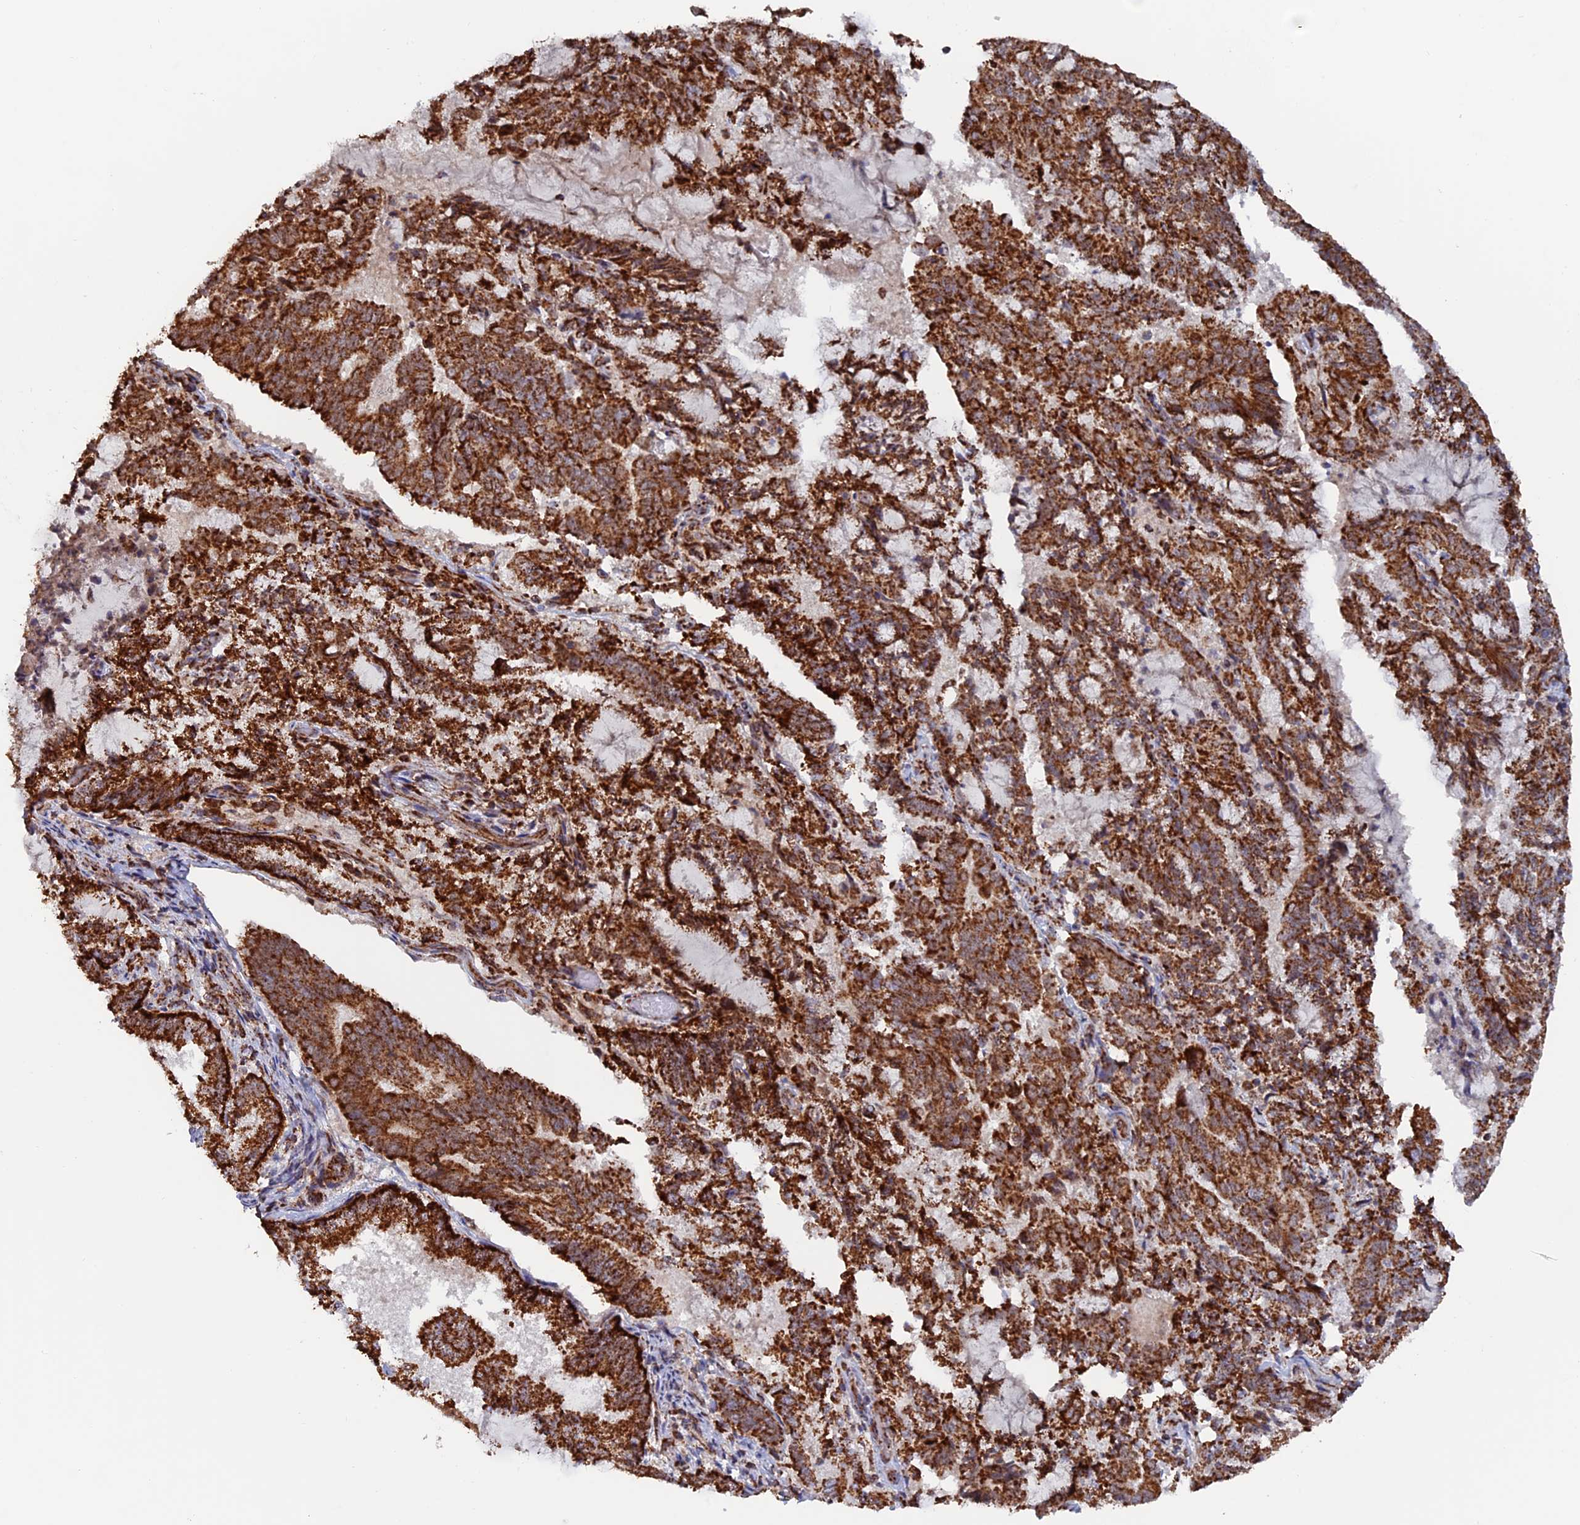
{"staining": {"intensity": "strong", "quantity": ">75%", "location": "cytoplasmic/membranous"}, "tissue": "endometrial cancer", "cell_type": "Tumor cells", "image_type": "cancer", "snomed": [{"axis": "morphology", "description": "Adenocarcinoma, NOS"}, {"axis": "topography", "description": "Endometrium"}], "caption": "Immunohistochemical staining of human endometrial cancer reveals high levels of strong cytoplasmic/membranous protein expression in about >75% of tumor cells.", "gene": "DTYMK", "patient": {"sex": "female", "age": 80}}